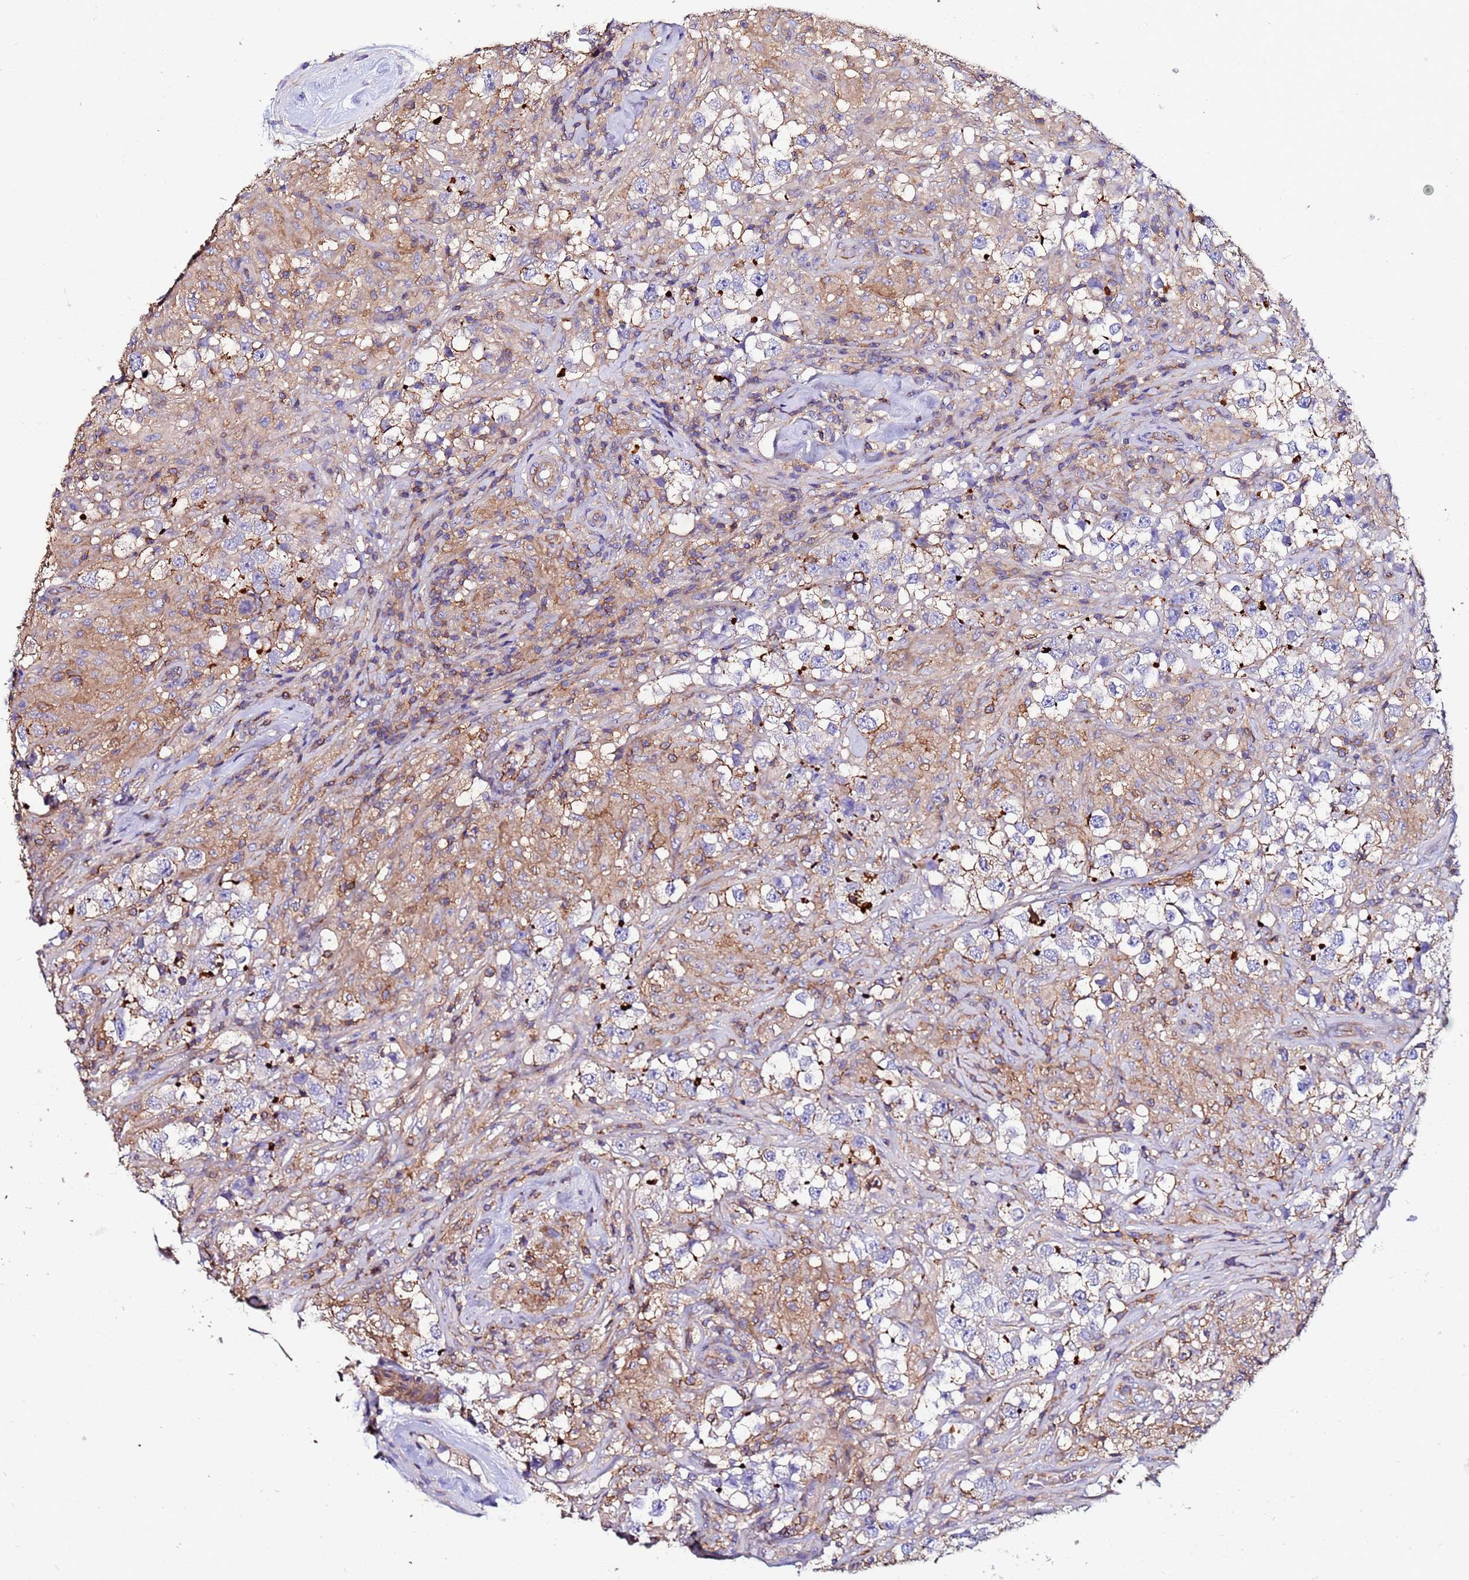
{"staining": {"intensity": "weak", "quantity": "25%-75%", "location": "cytoplasmic/membranous"}, "tissue": "testis cancer", "cell_type": "Tumor cells", "image_type": "cancer", "snomed": [{"axis": "morphology", "description": "Seminoma, NOS"}, {"axis": "topography", "description": "Testis"}], "caption": "An immunohistochemistry image of tumor tissue is shown. Protein staining in brown labels weak cytoplasmic/membranous positivity in seminoma (testis) within tumor cells.", "gene": "POTEE", "patient": {"sex": "male", "age": 46}}